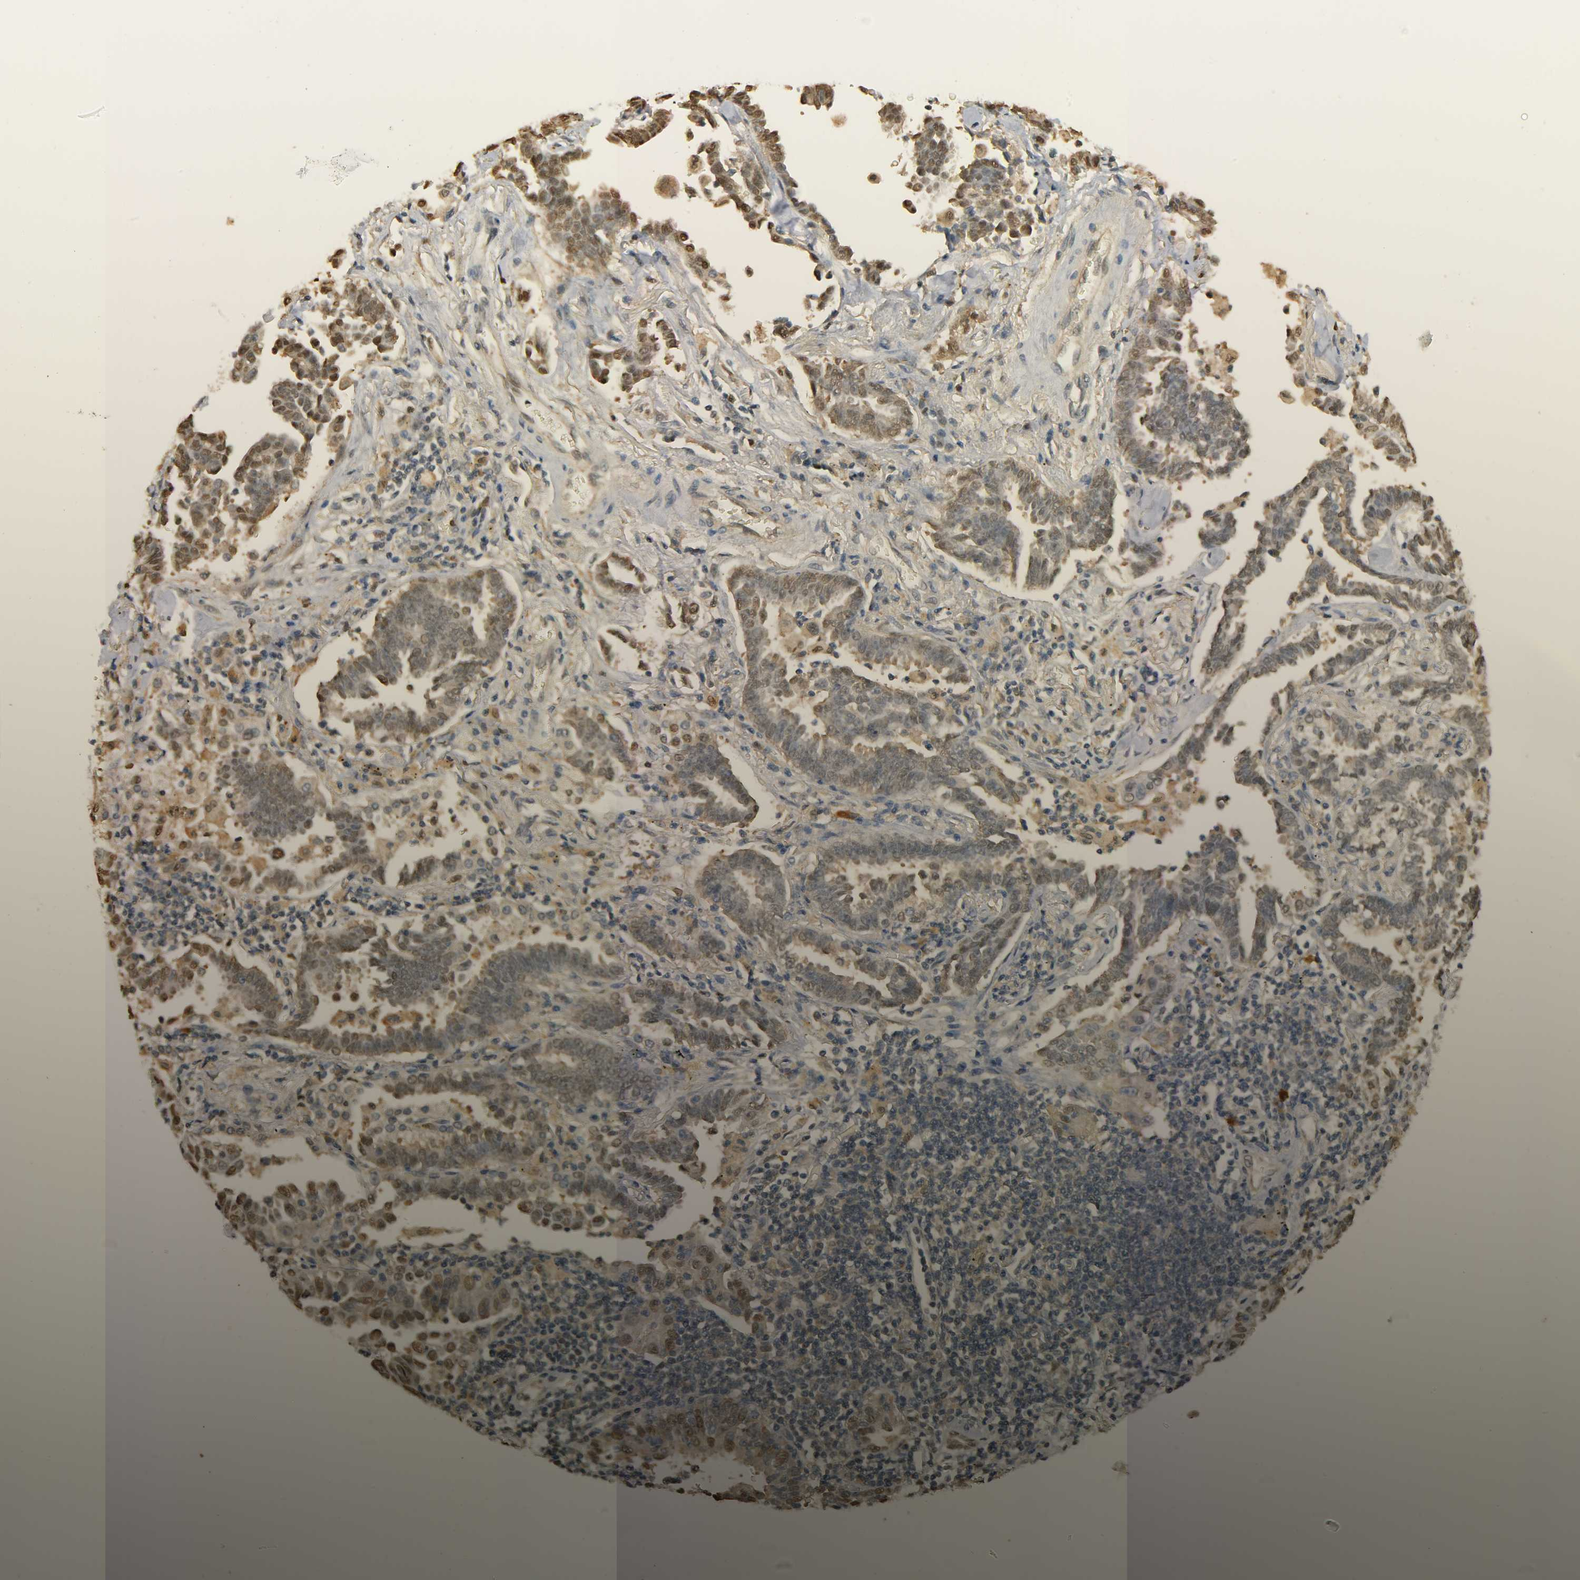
{"staining": {"intensity": "moderate", "quantity": ">75%", "location": "cytoplasmic/membranous,nuclear"}, "tissue": "lung cancer", "cell_type": "Tumor cells", "image_type": "cancer", "snomed": [{"axis": "morphology", "description": "Adenocarcinoma, NOS"}, {"axis": "topography", "description": "Lung"}], "caption": "Moderate cytoplasmic/membranous and nuclear staining is present in about >75% of tumor cells in adenocarcinoma (lung). Immunohistochemistry (ihc) stains the protein of interest in brown and the nuclei are stained blue.", "gene": "ZFPM2", "patient": {"sex": "female", "age": 64}}